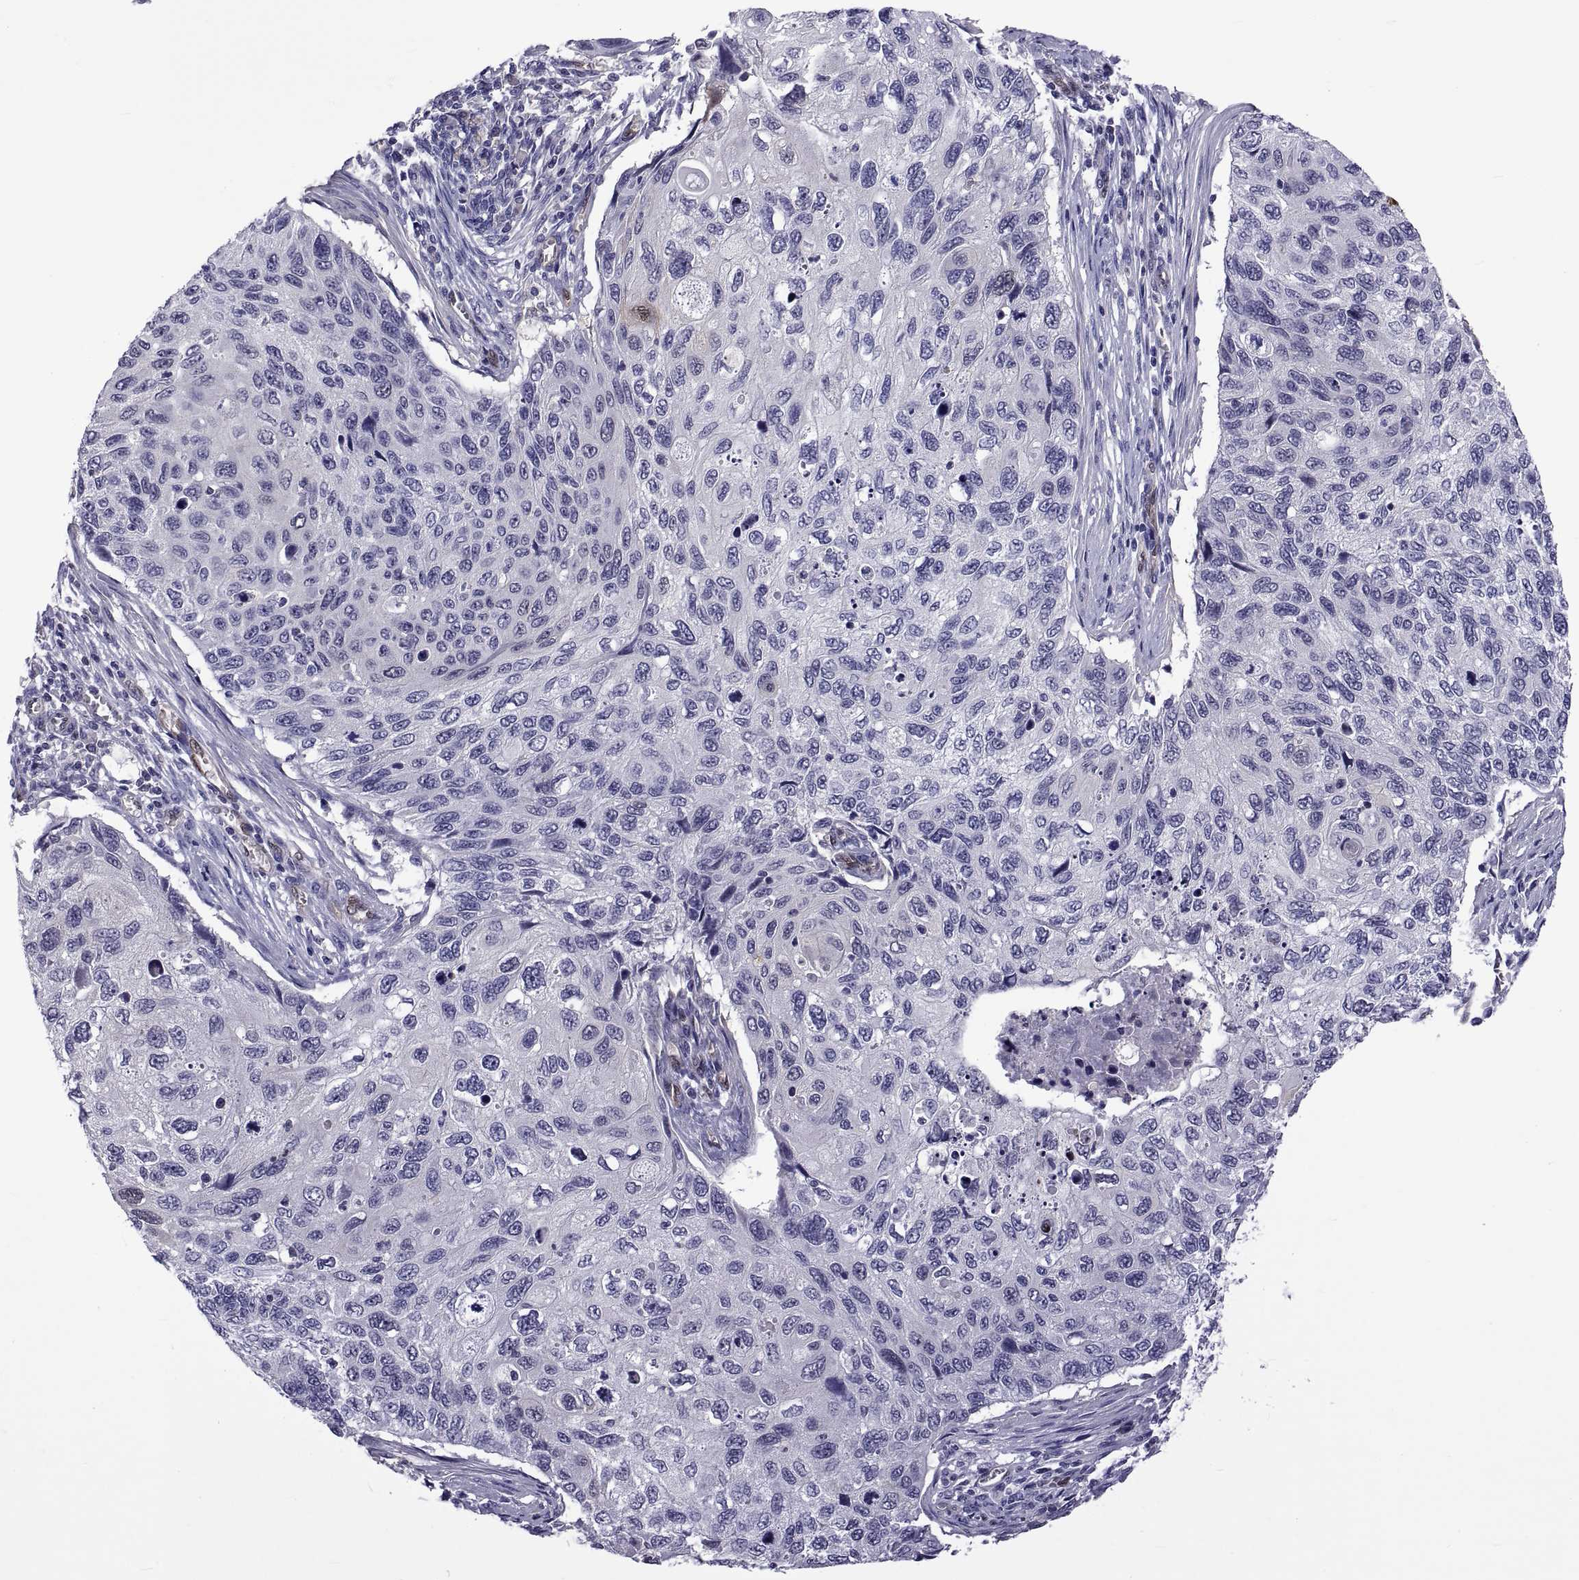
{"staining": {"intensity": "negative", "quantity": "none", "location": "none"}, "tissue": "cervical cancer", "cell_type": "Tumor cells", "image_type": "cancer", "snomed": [{"axis": "morphology", "description": "Squamous cell carcinoma, NOS"}, {"axis": "topography", "description": "Cervix"}], "caption": "The IHC photomicrograph has no significant expression in tumor cells of squamous cell carcinoma (cervical) tissue.", "gene": "LCN9", "patient": {"sex": "female", "age": 70}}